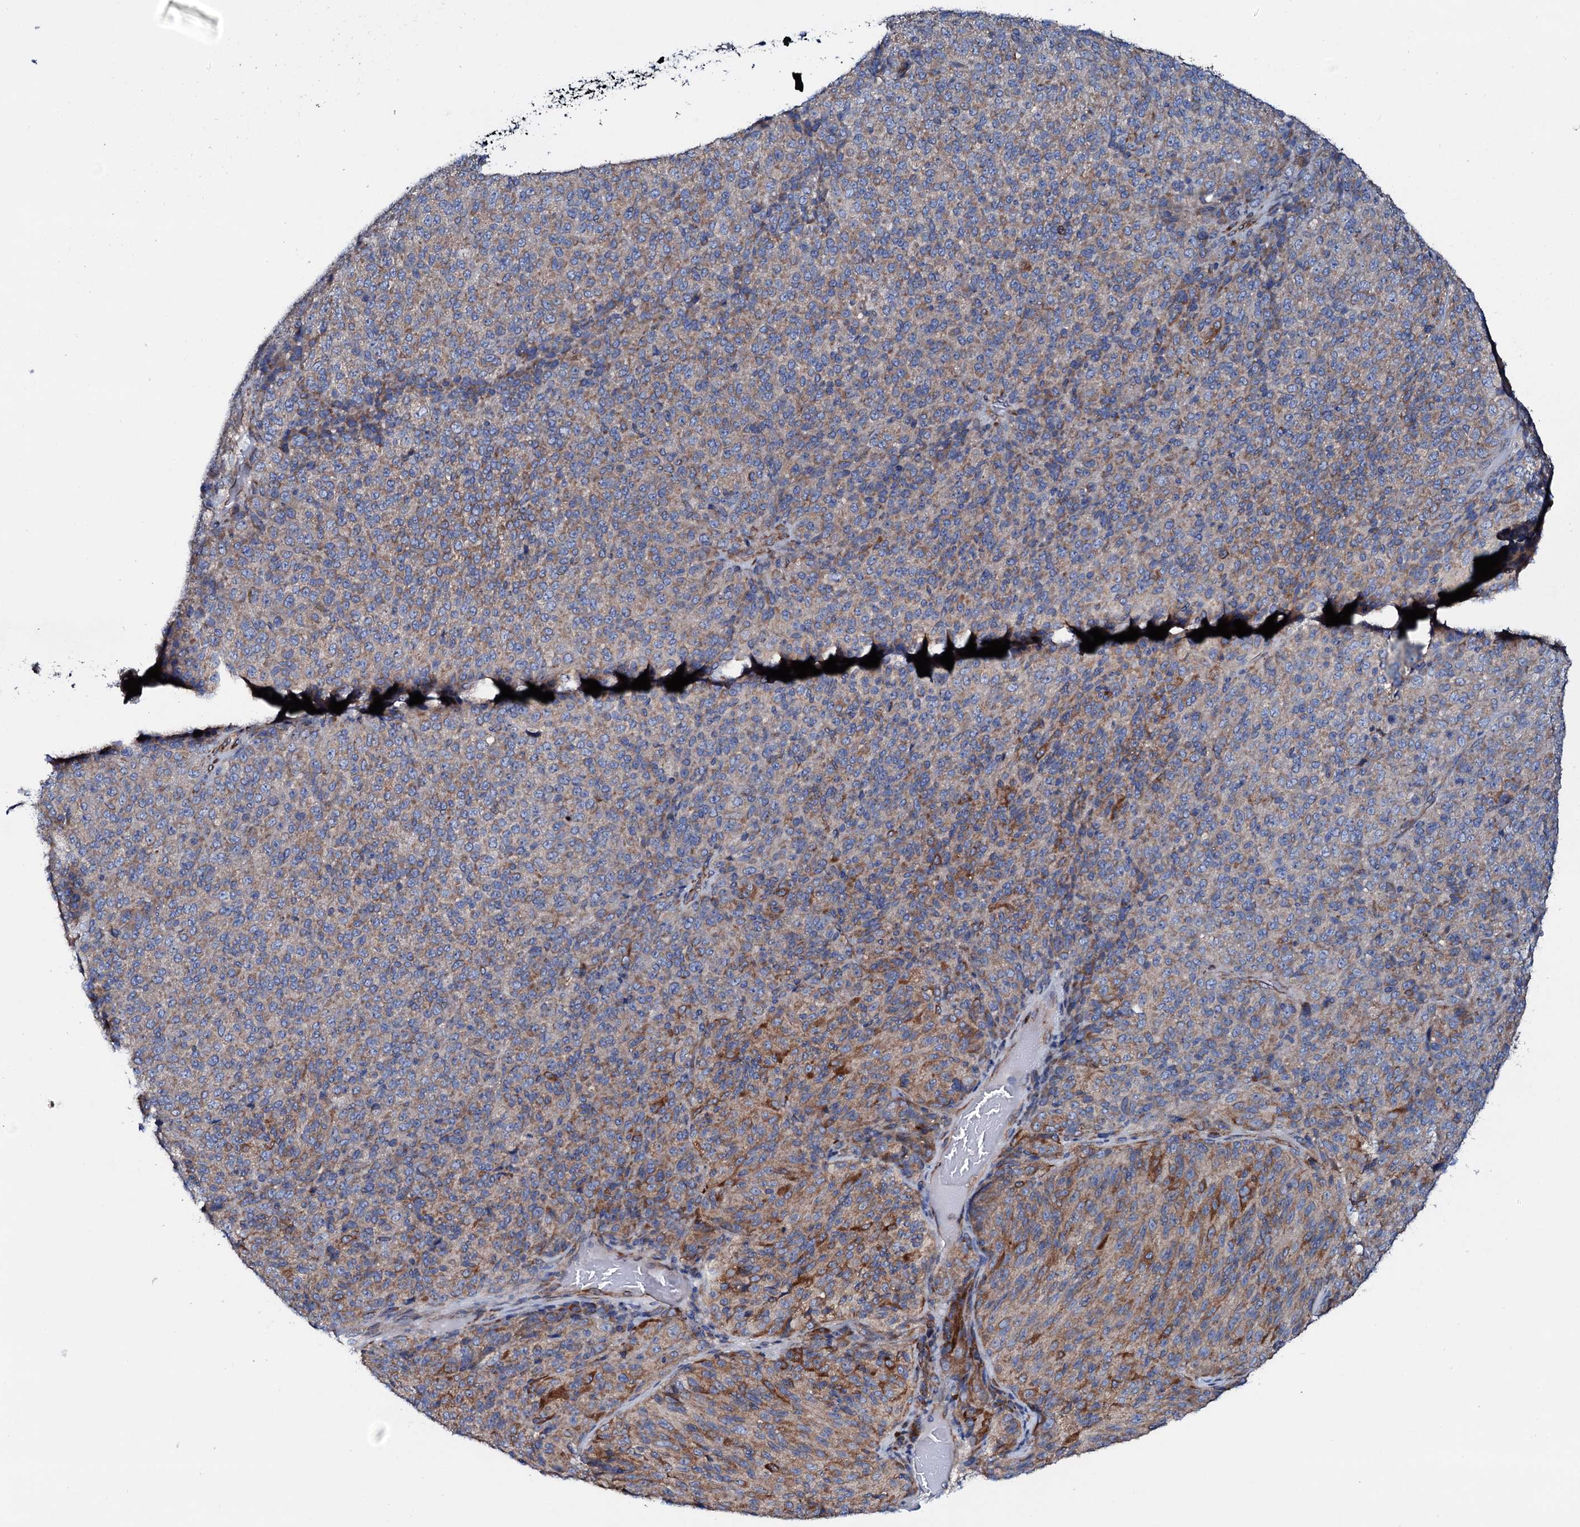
{"staining": {"intensity": "weak", "quantity": ">75%", "location": "cytoplasmic/membranous"}, "tissue": "melanoma", "cell_type": "Tumor cells", "image_type": "cancer", "snomed": [{"axis": "morphology", "description": "Malignant melanoma, Metastatic site"}, {"axis": "topography", "description": "Brain"}], "caption": "Immunohistochemical staining of malignant melanoma (metastatic site) demonstrates weak cytoplasmic/membranous protein positivity in approximately >75% of tumor cells.", "gene": "STARD13", "patient": {"sex": "female", "age": 56}}